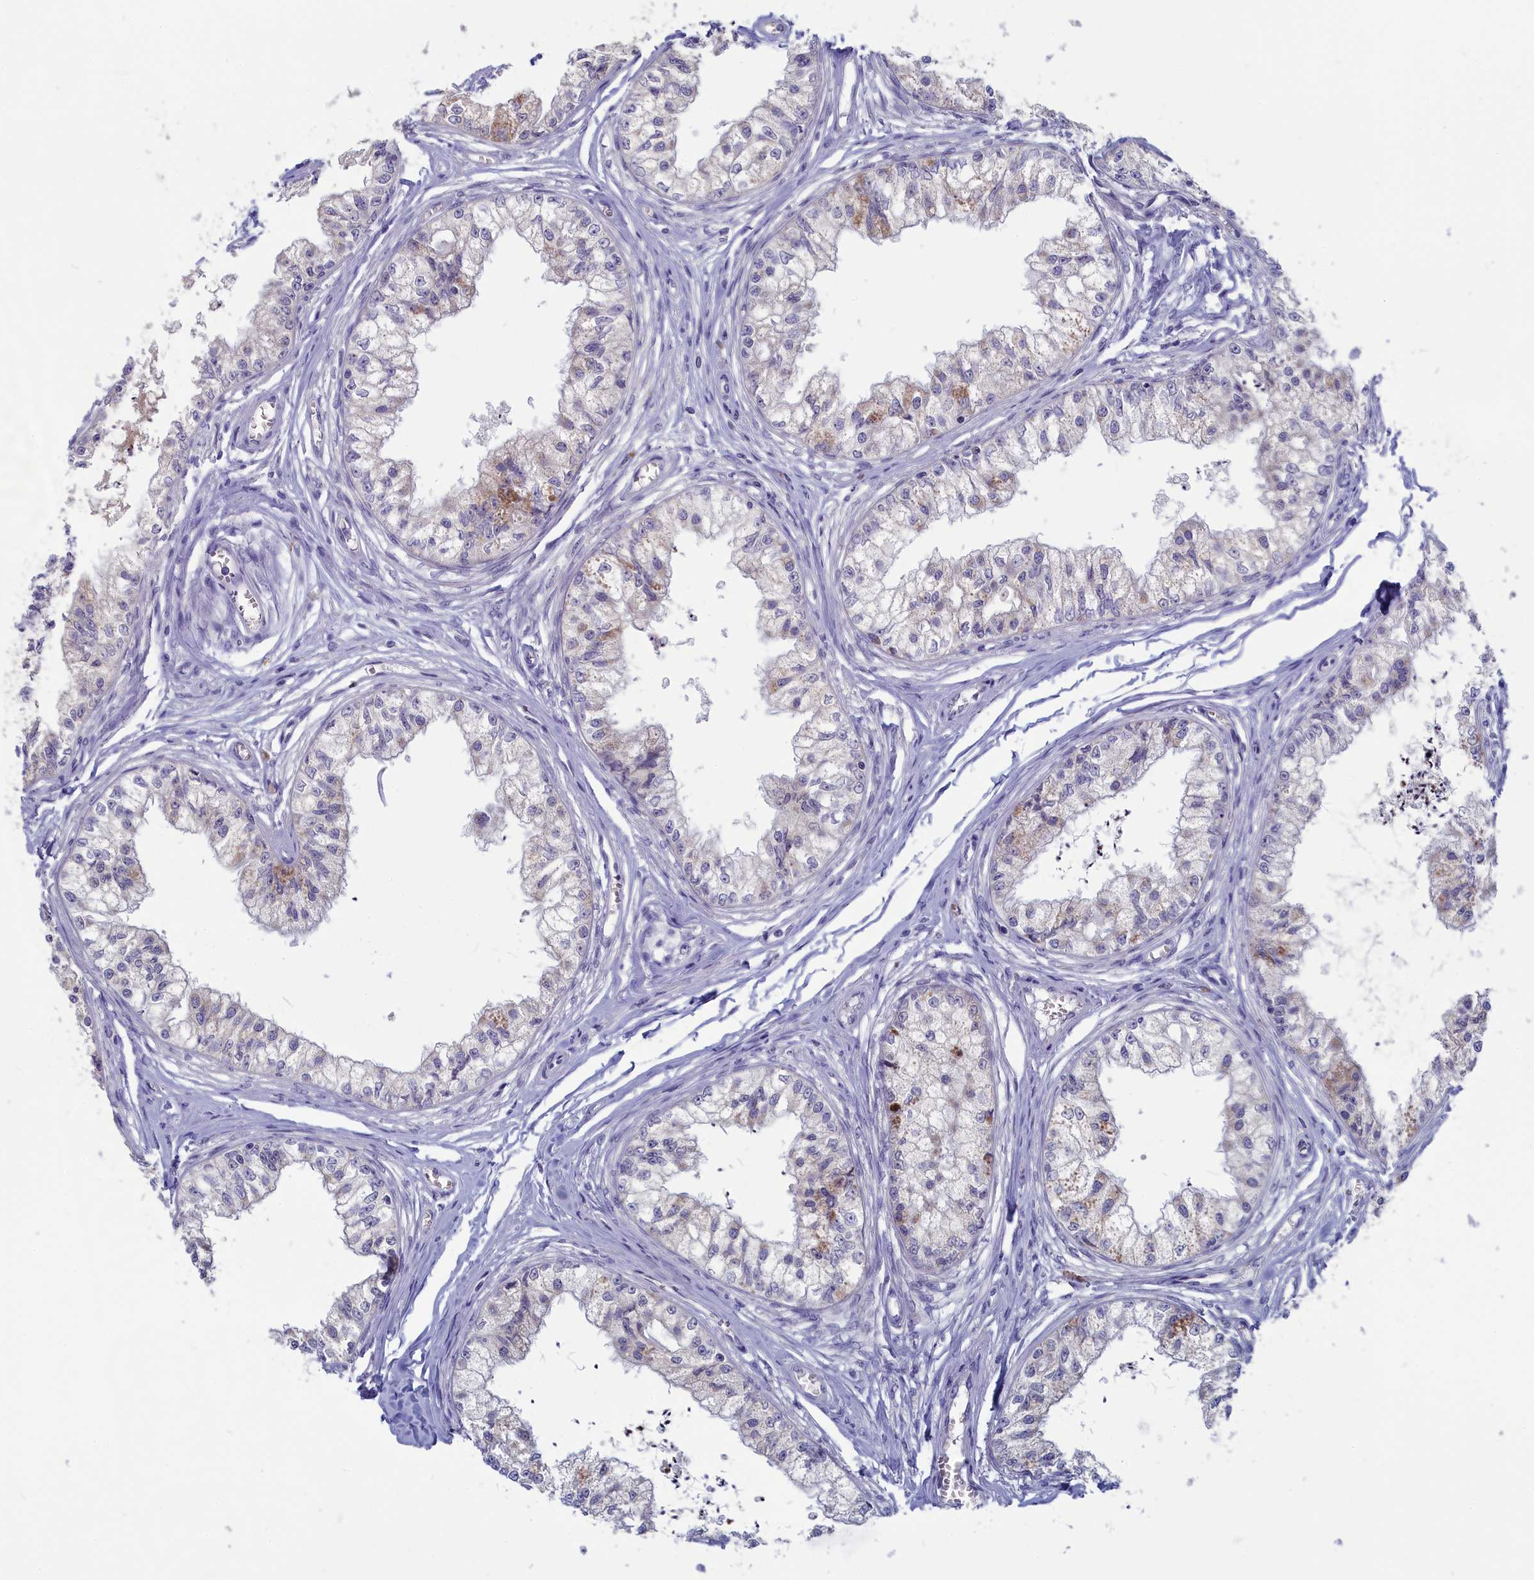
{"staining": {"intensity": "moderate", "quantity": "25%-75%", "location": "cytoplasmic/membranous,nuclear"}, "tissue": "epididymis", "cell_type": "Glandular cells", "image_type": "normal", "snomed": [{"axis": "morphology", "description": "Normal tissue, NOS"}, {"axis": "topography", "description": "Epididymis"}], "caption": "High-magnification brightfield microscopy of unremarkable epididymis stained with DAB (3,3'-diaminobenzidine) (brown) and counterstained with hematoxylin (blue). glandular cells exhibit moderate cytoplasmic/membranous,nuclear expression is seen in approximately25%-75% of cells. (DAB = brown stain, brightfield microscopy at high magnification).", "gene": "MRI1", "patient": {"sex": "male", "age": 79}}